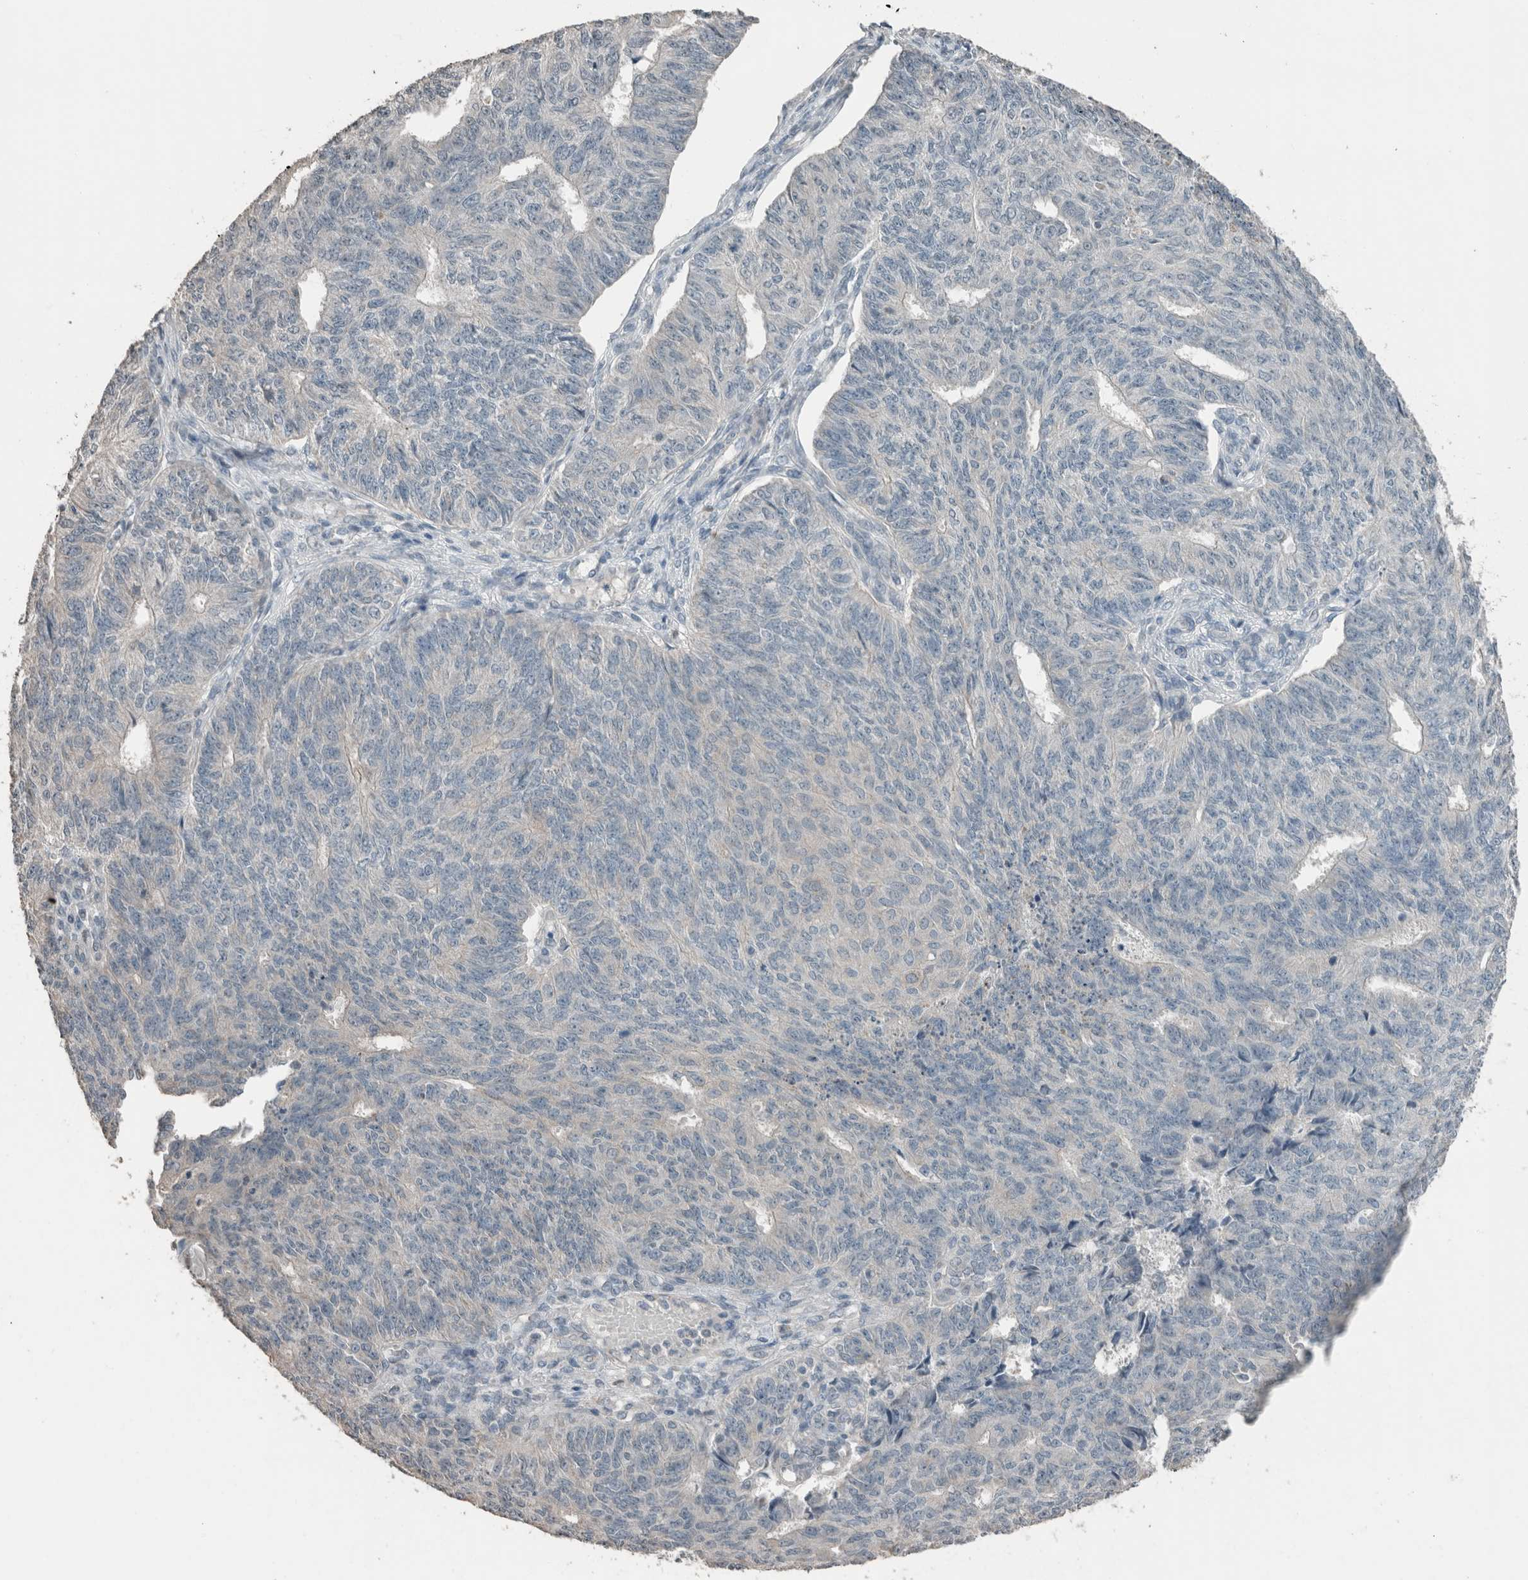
{"staining": {"intensity": "negative", "quantity": "none", "location": "none"}, "tissue": "endometrial cancer", "cell_type": "Tumor cells", "image_type": "cancer", "snomed": [{"axis": "morphology", "description": "Adenocarcinoma, NOS"}, {"axis": "topography", "description": "Endometrium"}], "caption": "This is an immunohistochemistry (IHC) micrograph of endometrial adenocarcinoma. There is no positivity in tumor cells.", "gene": "ACVR2B", "patient": {"sex": "female", "age": 32}}